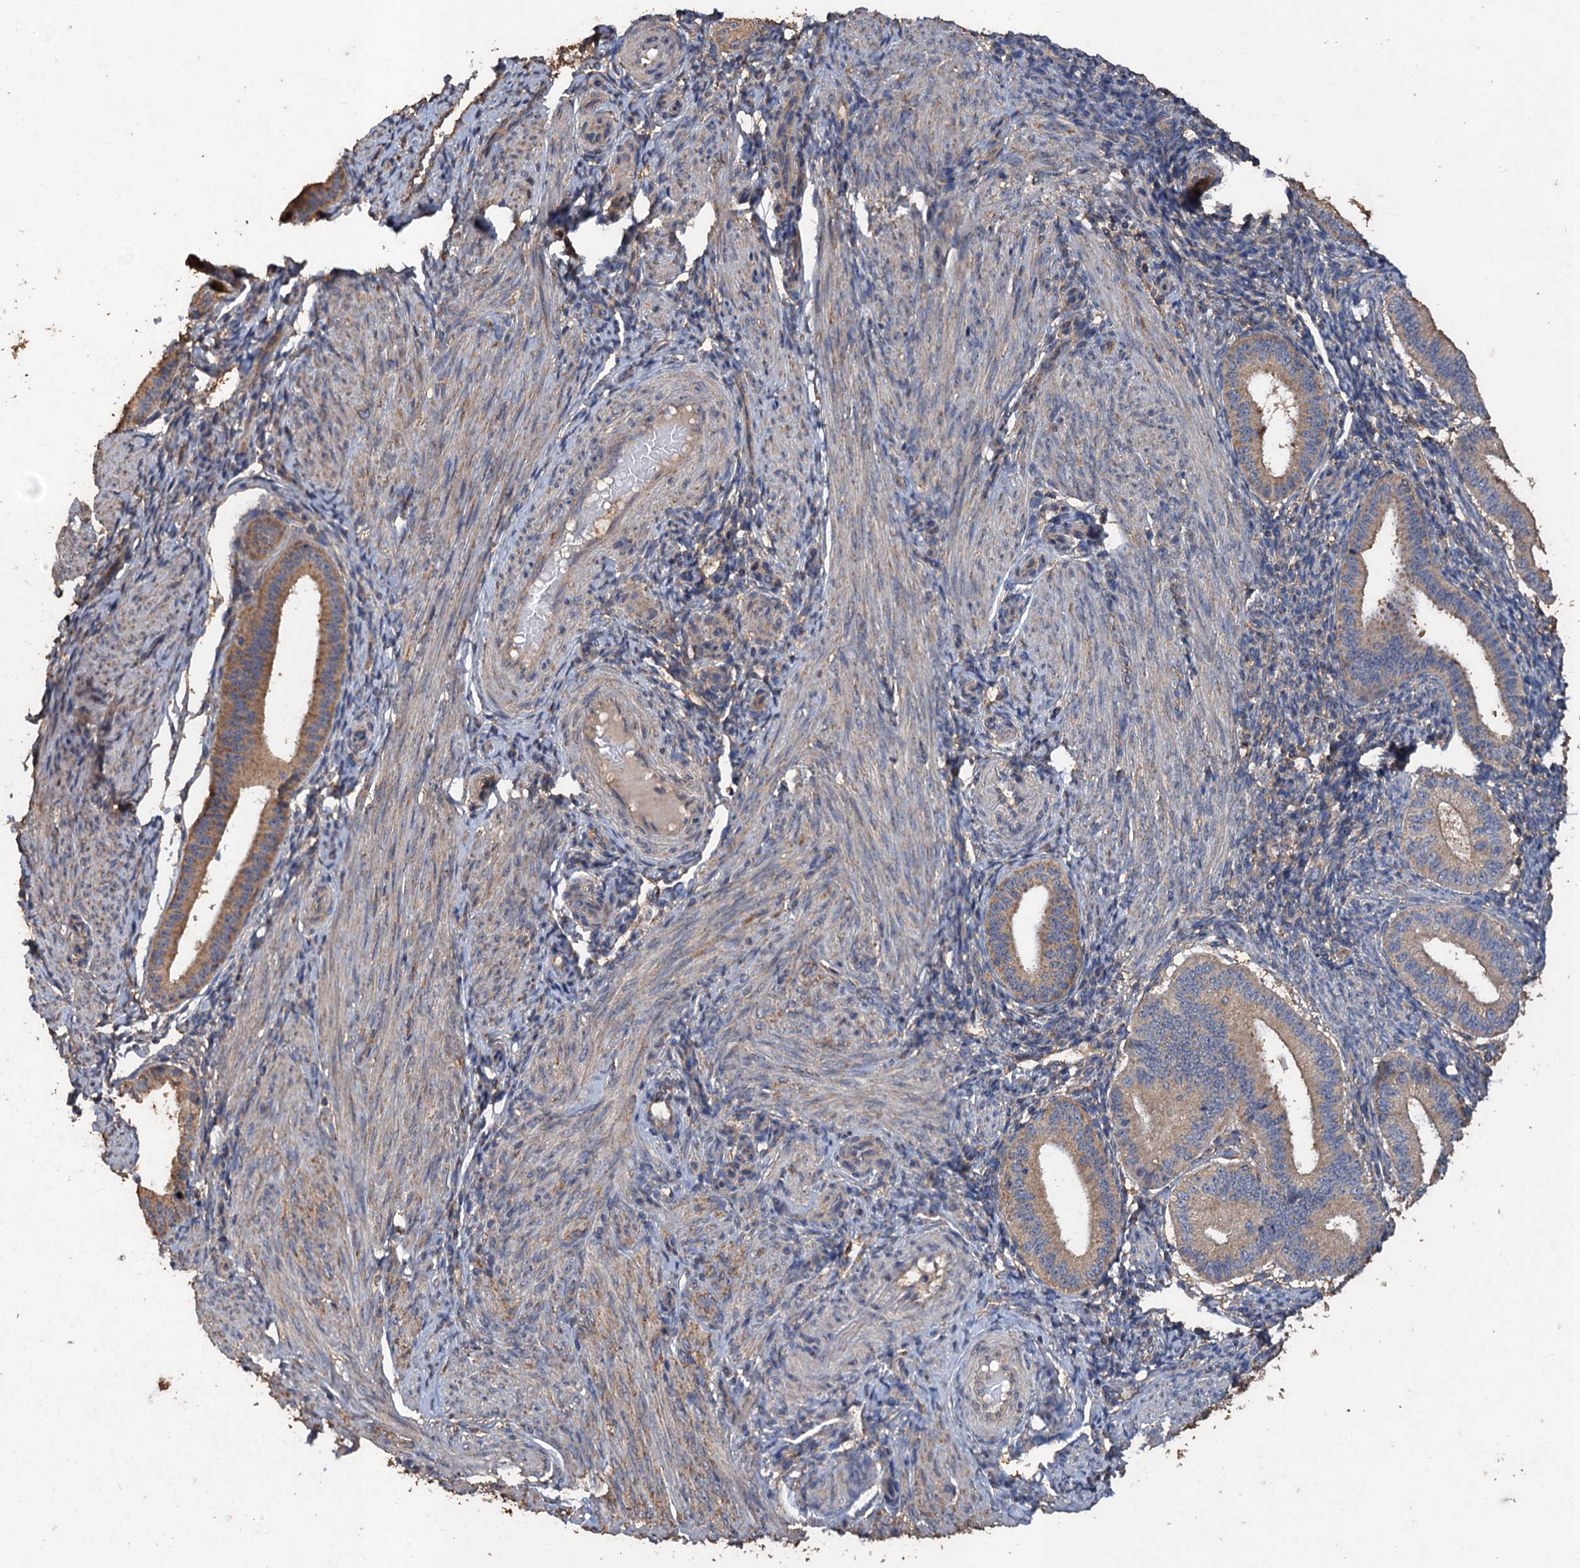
{"staining": {"intensity": "moderate", "quantity": "<25%", "location": "cytoplasmic/membranous"}, "tissue": "endometrium", "cell_type": "Cells in endometrial stroma", "image_type": "normal", "snomed": [{"axis": "morphology", "description": "Normal tissue, NOS"}, {"axis": "topography", "description": "Endometrium"}], "caption": "Cells in endometrial stroma exhibit low levels of moderate cytoplasmic/membranous expression in about <25% of cells in normal endometrium. Ihc stains the protein of interest in brown and the nuclei are stained blue.", "gene": "SCUBE3", "patient": {"sex": "female", "age": 39}}